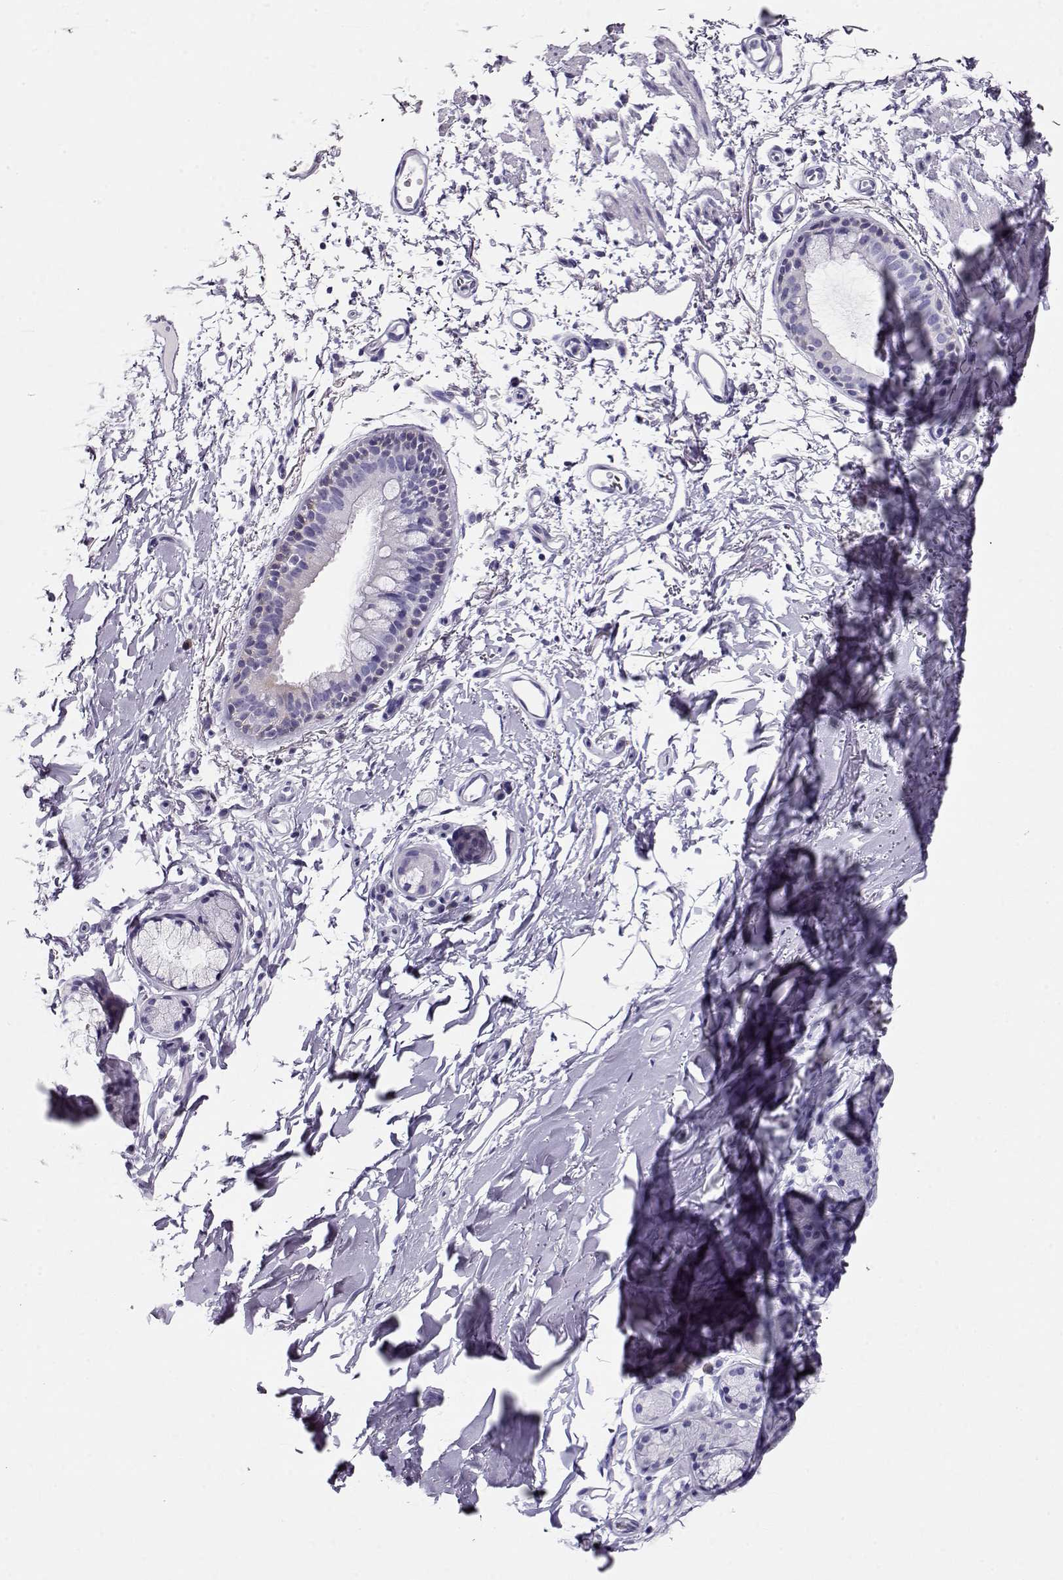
{"staining": {"intensity": "negative", "quantity": "none", "location": "none"}, "tissue": "bronchus", "cell_type": "Respiratory epithelial cells", "image_type": "normal", "snomed": [{"axis": "morphology", "description": "Normal tissue, NOS"}, {"axis": "topography", "description": "Lymph node"}, {"axis": "topography", "description": "Bronchus"}], "caption": "Immunohistochemical staining of unremarkable bronchus shows no significant positivity in respiratory epithelial cells.", "gene": "CRX", "patient": {"sex": "female", "age": 70}}